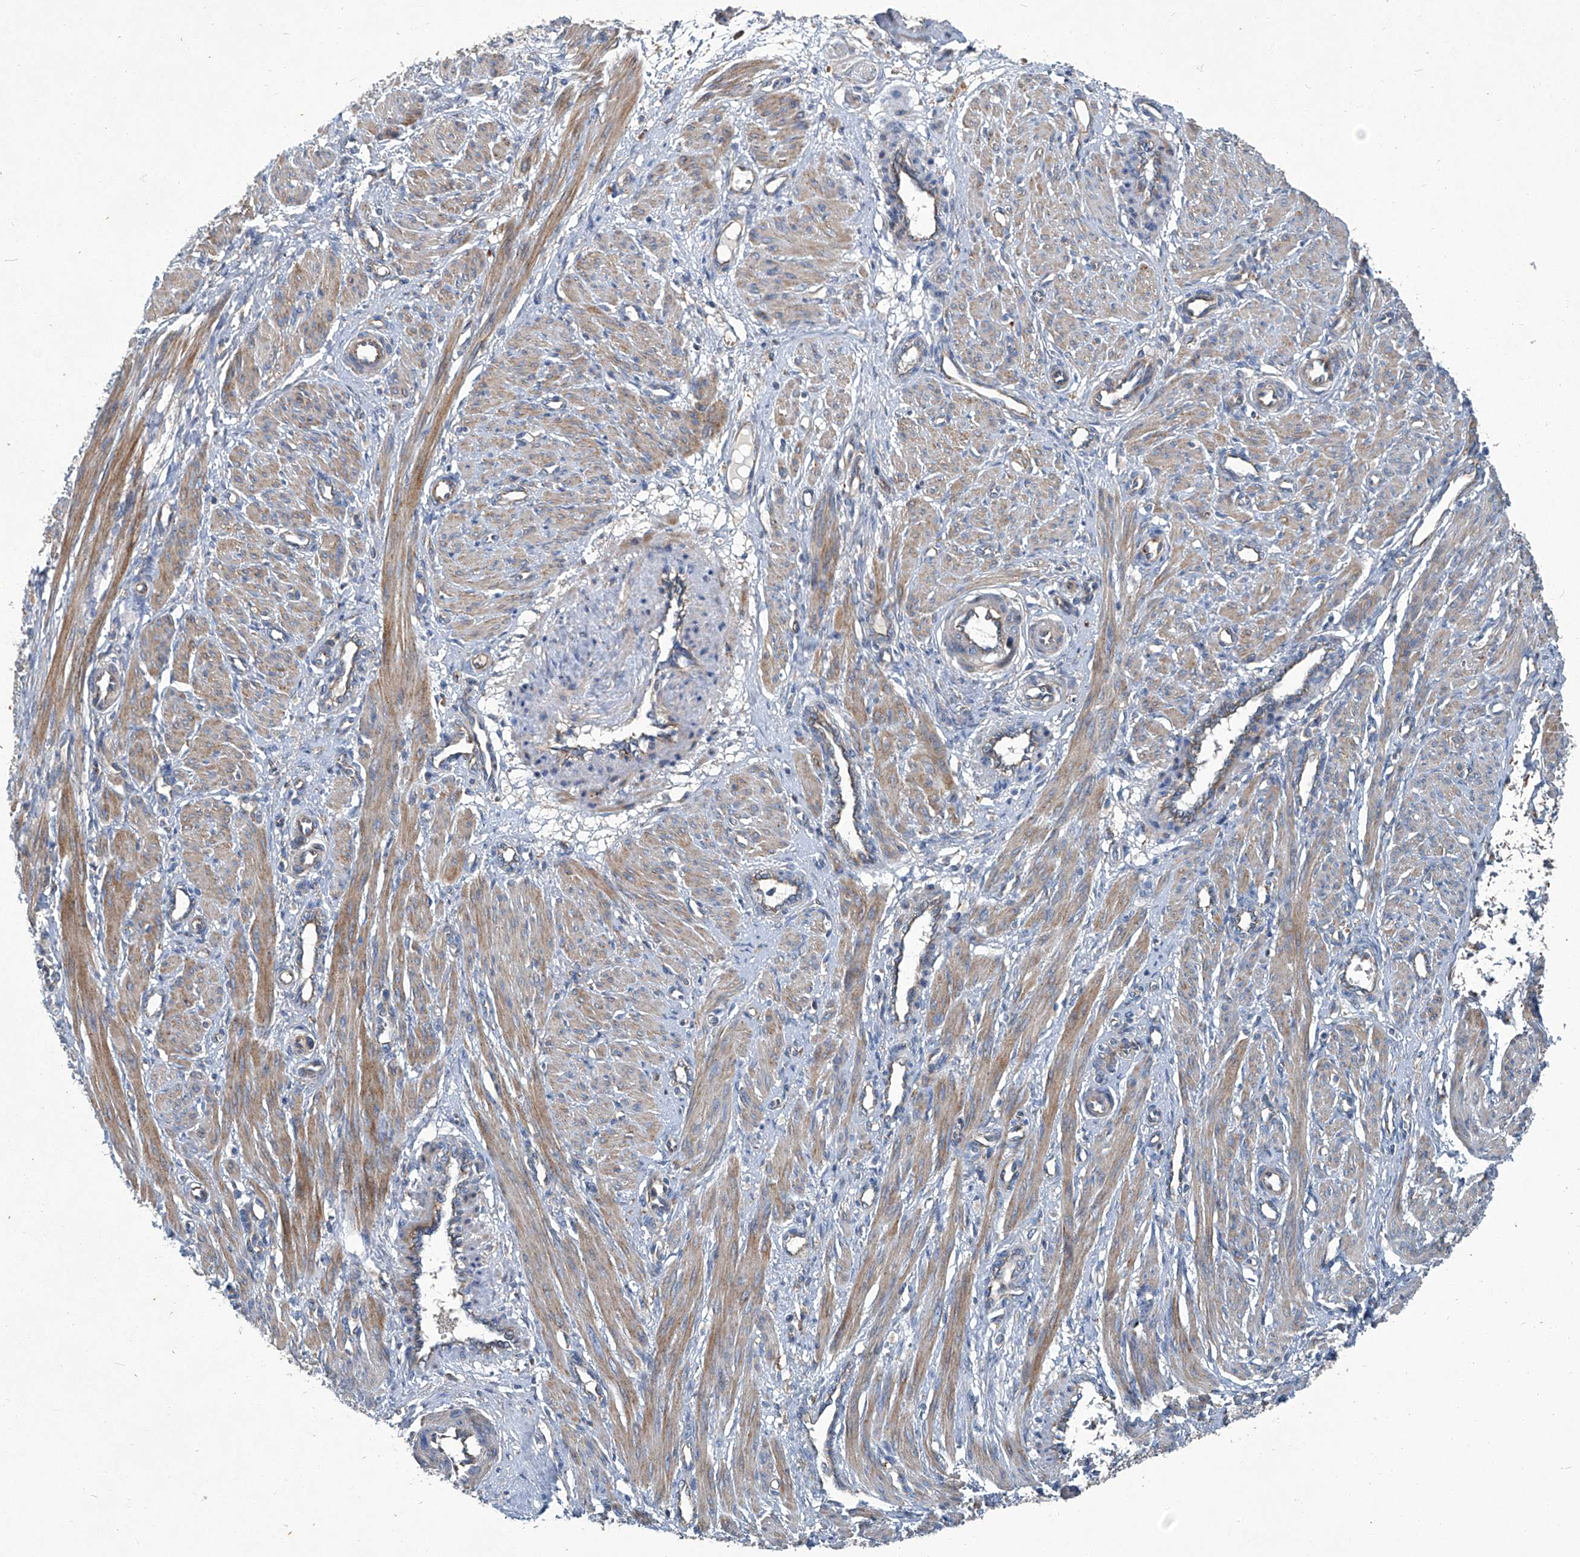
{"staining": {"intensity": "moderate", "quantity": ">75%", "location": "cytoplasmic/membranous"}, "tissue": "smooth muscle", "cell_type": "Smooth muscle cells", "image_type": "normal", "snomed": [{"axis": "morphology", "description": "Normal tissue, NOS"}, {"axis": "topography", "description": "Endometrium"}], "caption": "Smooth muscle stained with immunohistochemistry (IHC) shows moderate cytoplasmic/membranous expression in about >75% of smooth muscle cells. Using DAB (3,3'-diaminobenzidine) (brown) and hematoxylin (blue) stains, captured at high magnification using brightfield microscopy.", "gene": "PIGH", "patient": {"sex": "female", "age": 33}}